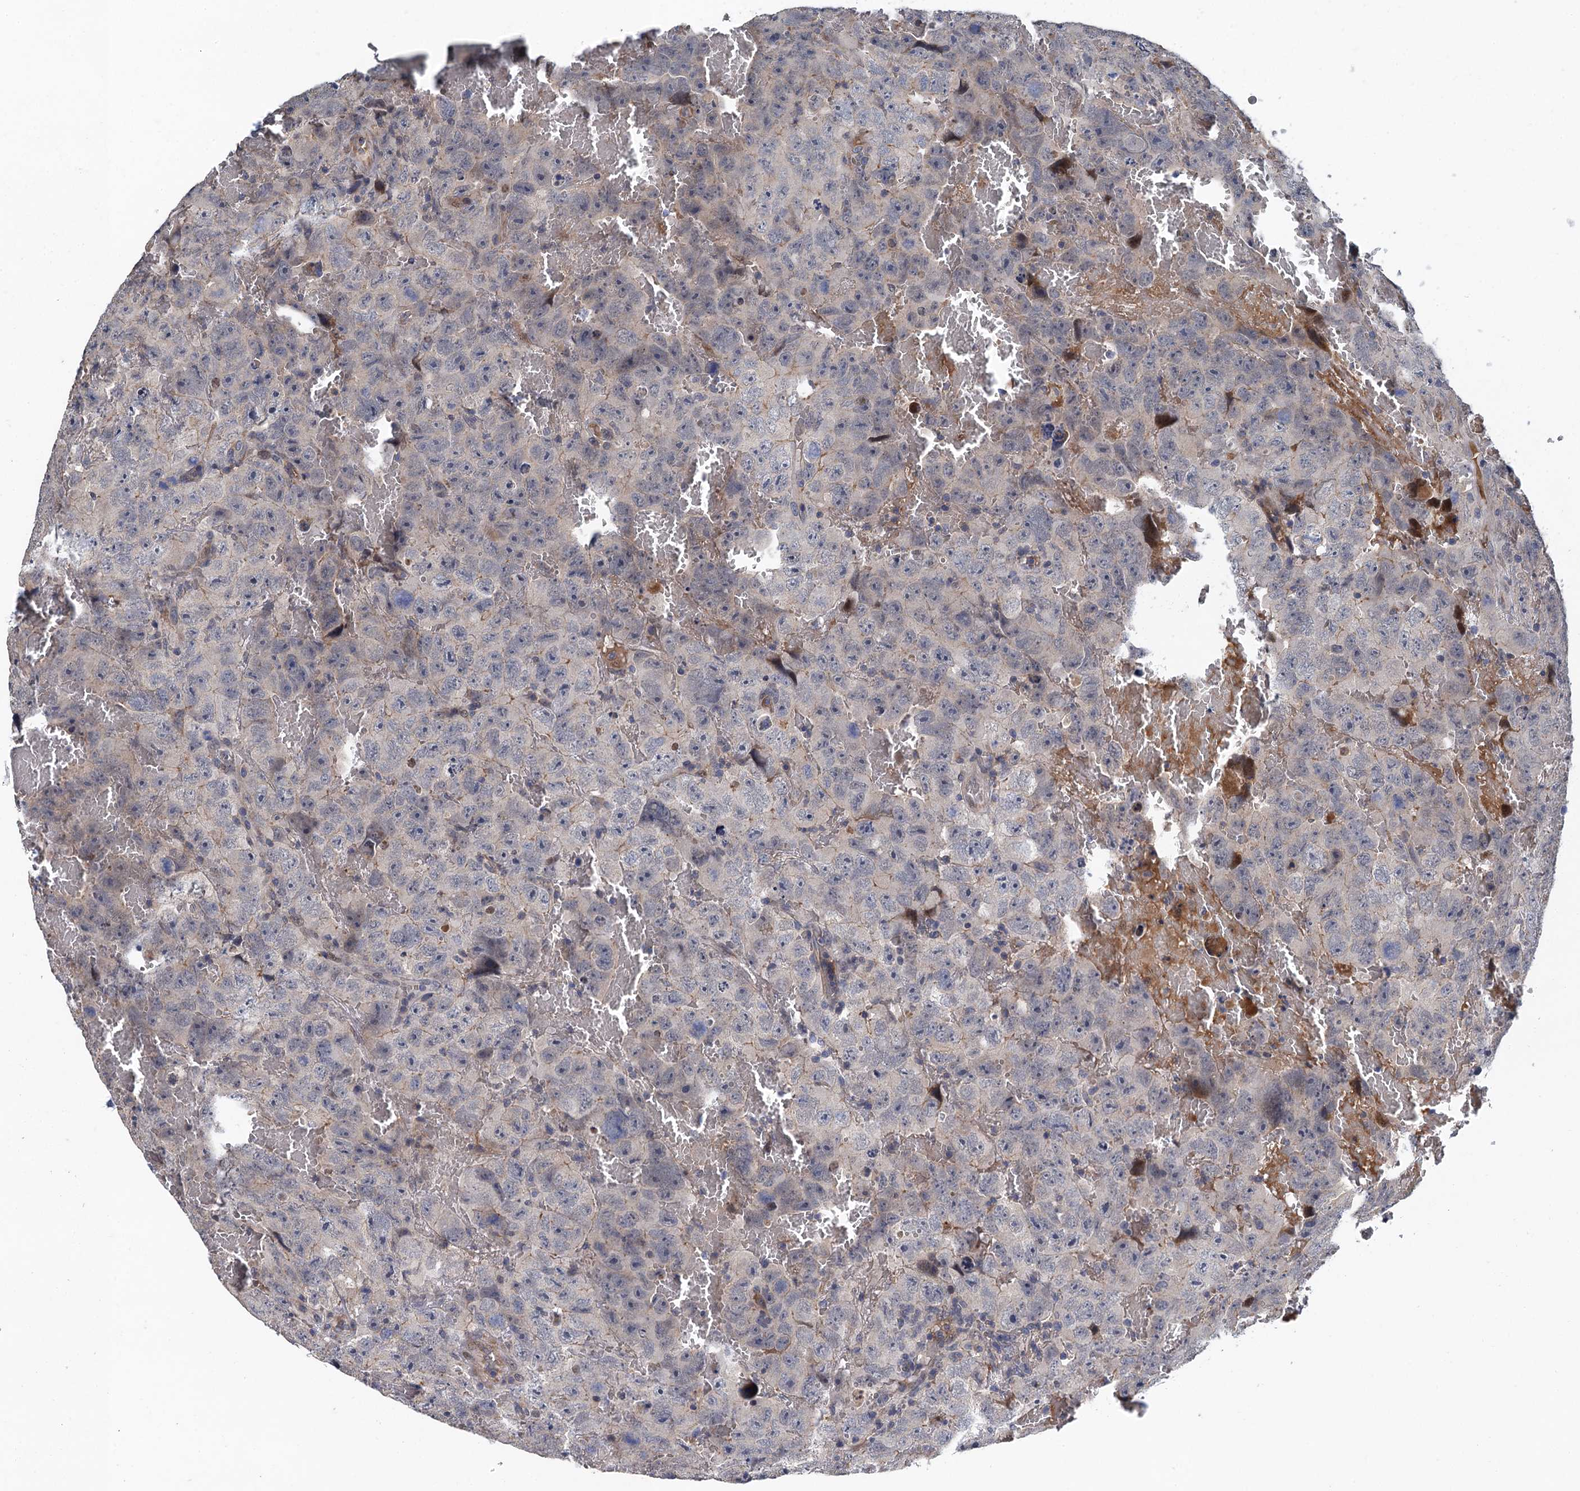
{"staining": {"intensity": "negative", "quantity": "none", "location": "none"}, "tissue": "testis cancer", "cell_type": "Tumor cells", "image_type": "cancer", "snomed": [{"axis": "morphology", "description": "Carcinoma, Embryonal, NOS"}, {"axis": "topography", "description": "Testis"}], "caption": "The photomicrograph exhibits no staining of tumor cells in testis cancer (embryonal carcinoma). Nuclei are stained in blue.", "gene": "MDM1", "patient": {"sex": "male", "age": 45}}